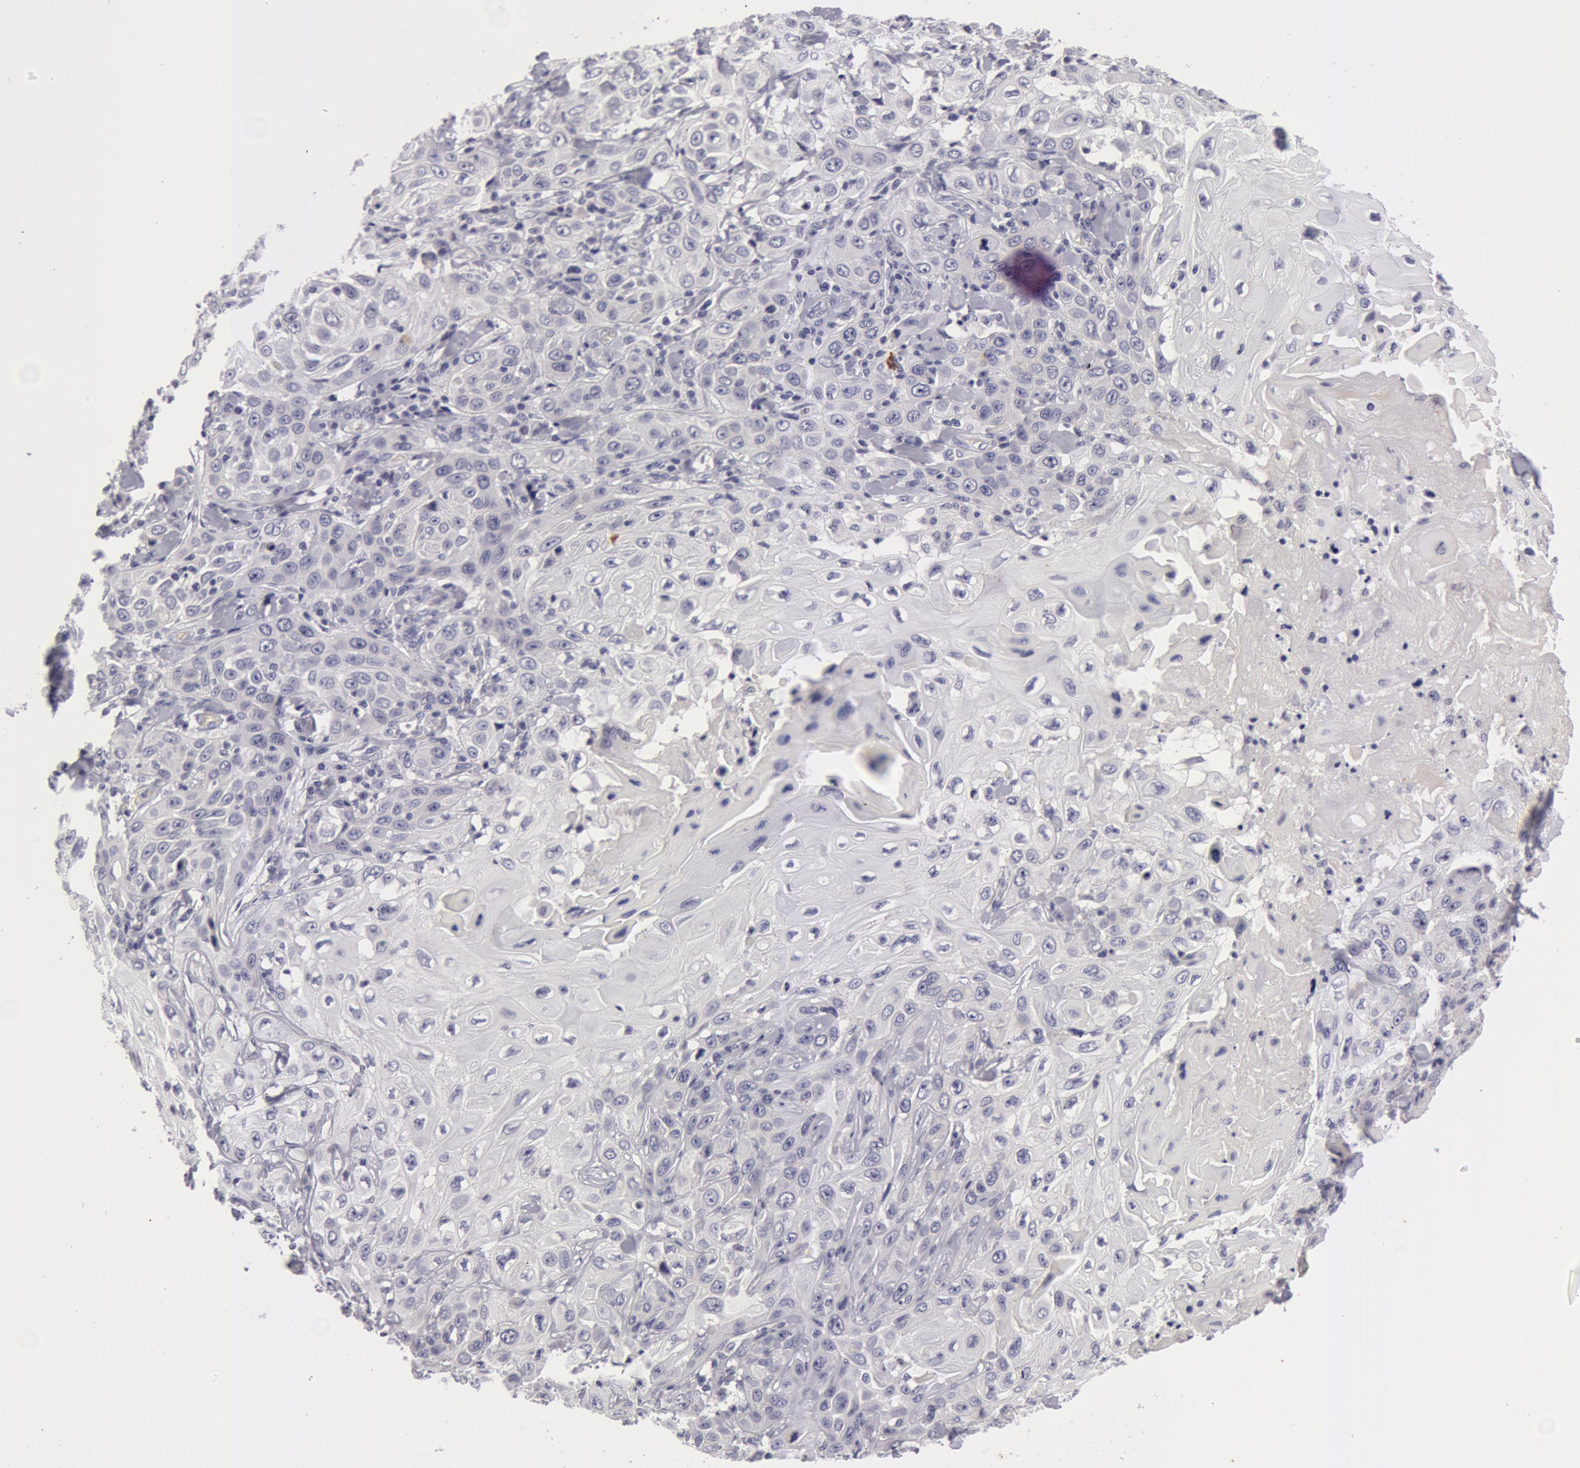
{"staining": {"intensity": "negative", "quantity": "none", "location": "none"}, "tissue": "skin cancer", "cell_type": "Tumor cells", "image_type": "cancer", "snomed": [{"axis": "morphology", "description": "Squamous cell carcinoma, NOS"}, {"axis": "topography", "description": "Skin"}], "caption": "Tumor cells show no significant protein staining in skin cancer (squamous cell carcinoma). Nuclei are stained in blue.", "gene": "NLGN4X", "patient": {"sex": "male", "age": 84}}